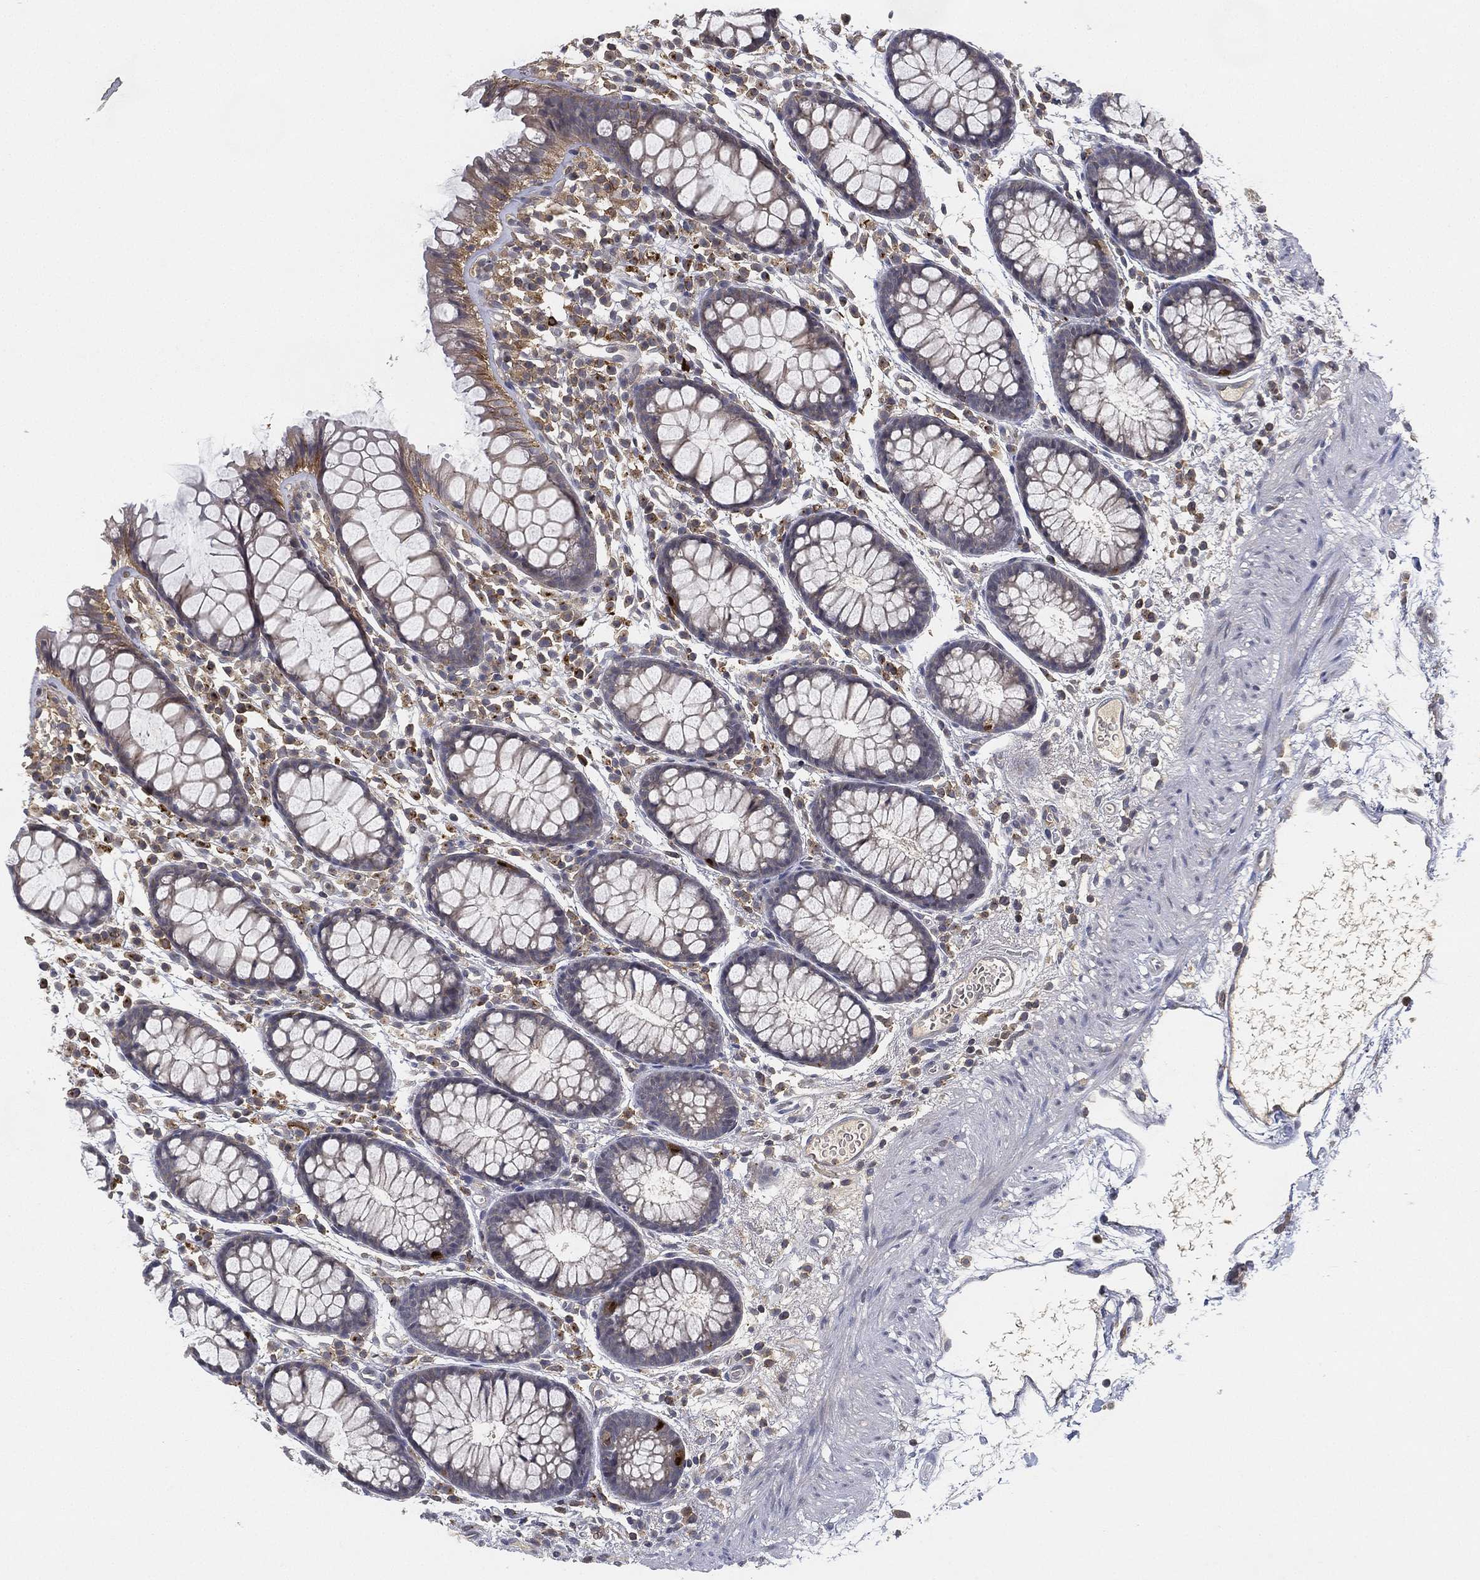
{"staining": {"intensity": "negative", "quantity": "none", "location": "none"}, "tissue": "colon", "cell_type": "Endothelial cells", "image_type": "normal", "snomed": [{"axis": "morphology", "description": "Normal tissue, NOS"}, {"axis": "topography", "description": "Colon"}], "caption": "IHC of normal human colon shows no positivity in endothelial cells.", "gene": "CFAP251", "patient": {"sex": "male", "age": 76}}